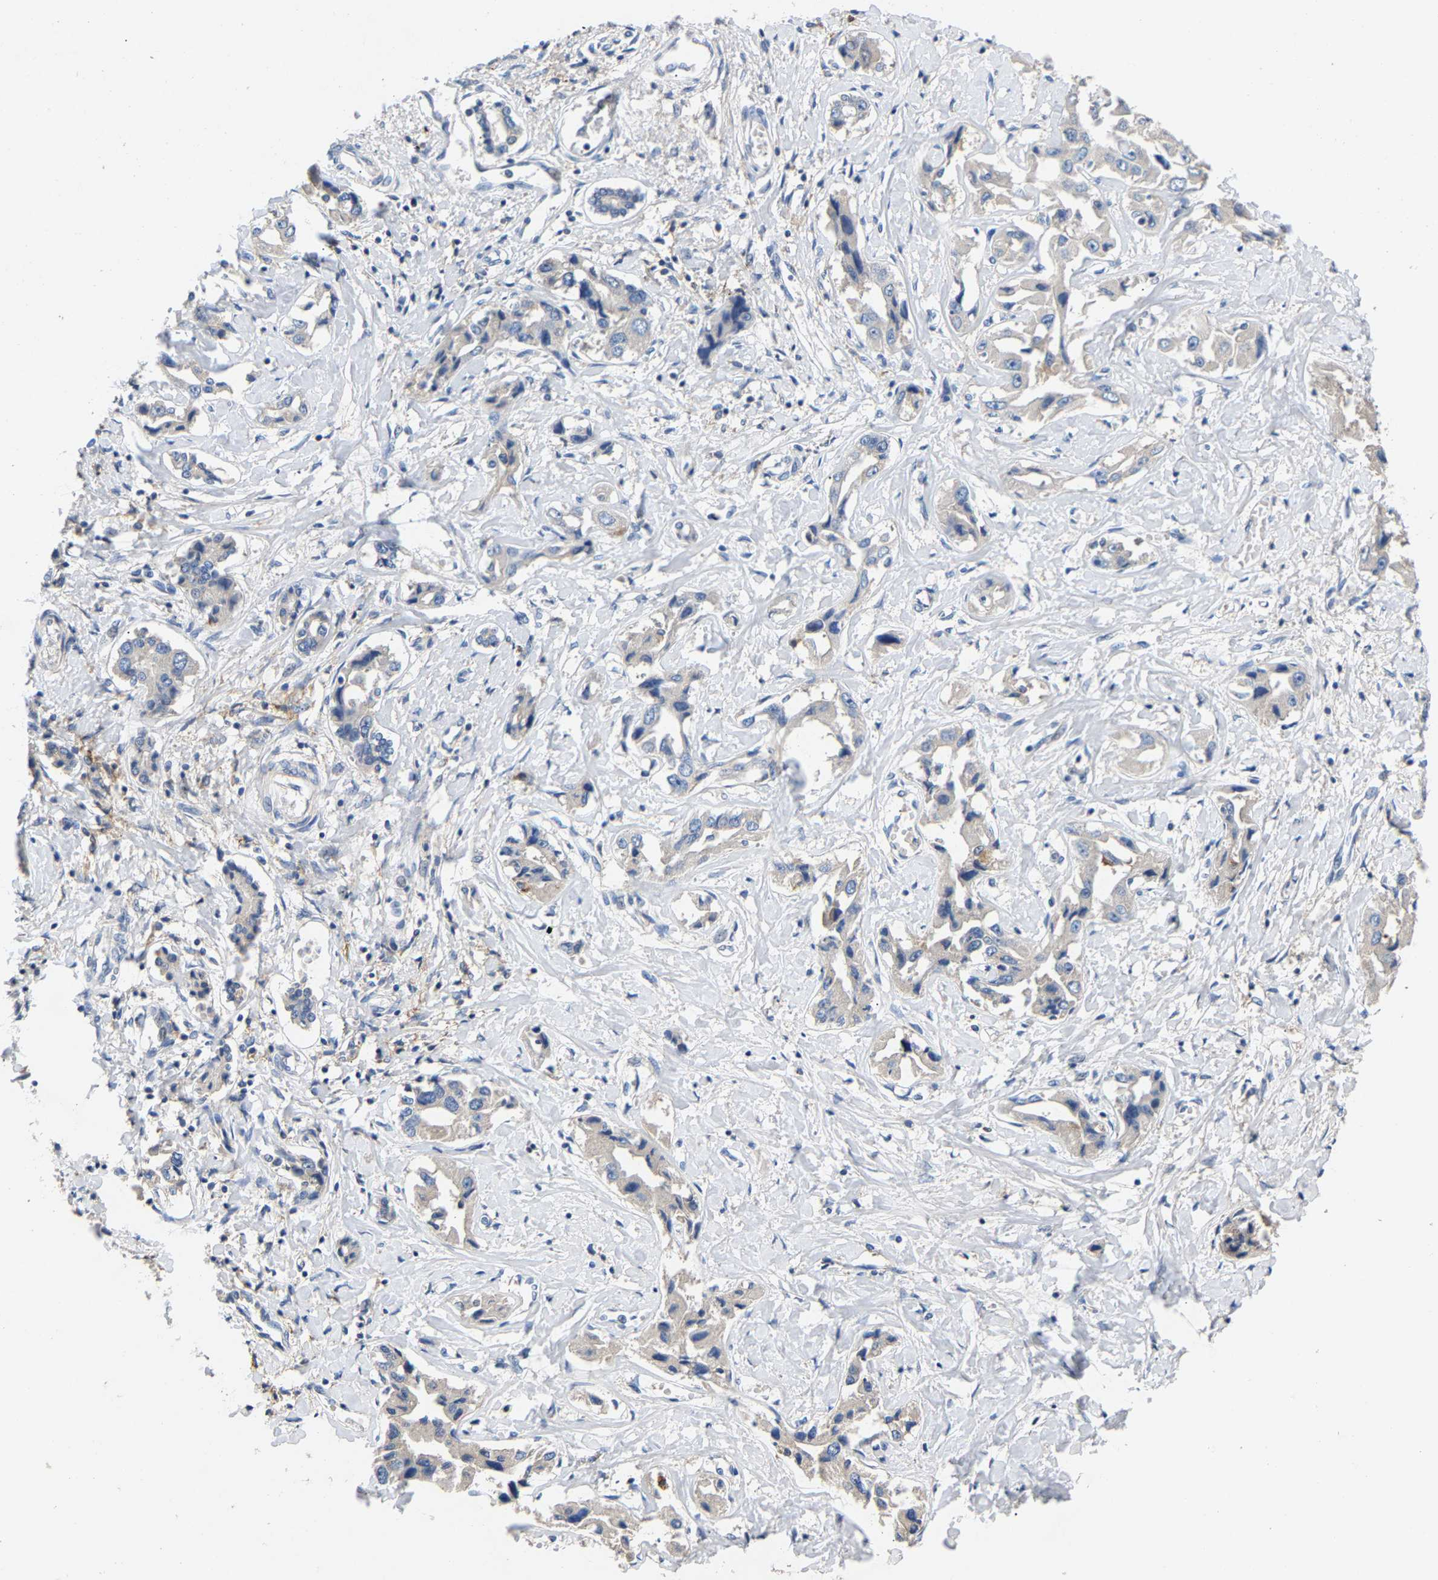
{"staining": {"intensity": "negative", "quantity": "none", "location": "none"}, "tissue": "liver cancer", "cell_type": "Tumor cells", "image_type": "cancer", "snomed": [{"axis": "morphology", "description": "Cholangiocarcinoma"}, {"axis": "topography", "description": "Liver"}], "caption": "Tumor cells show no significant expression in liver cancer.", "gene": "CCDC171", "patient": {"sex": "male", "age": 59}}